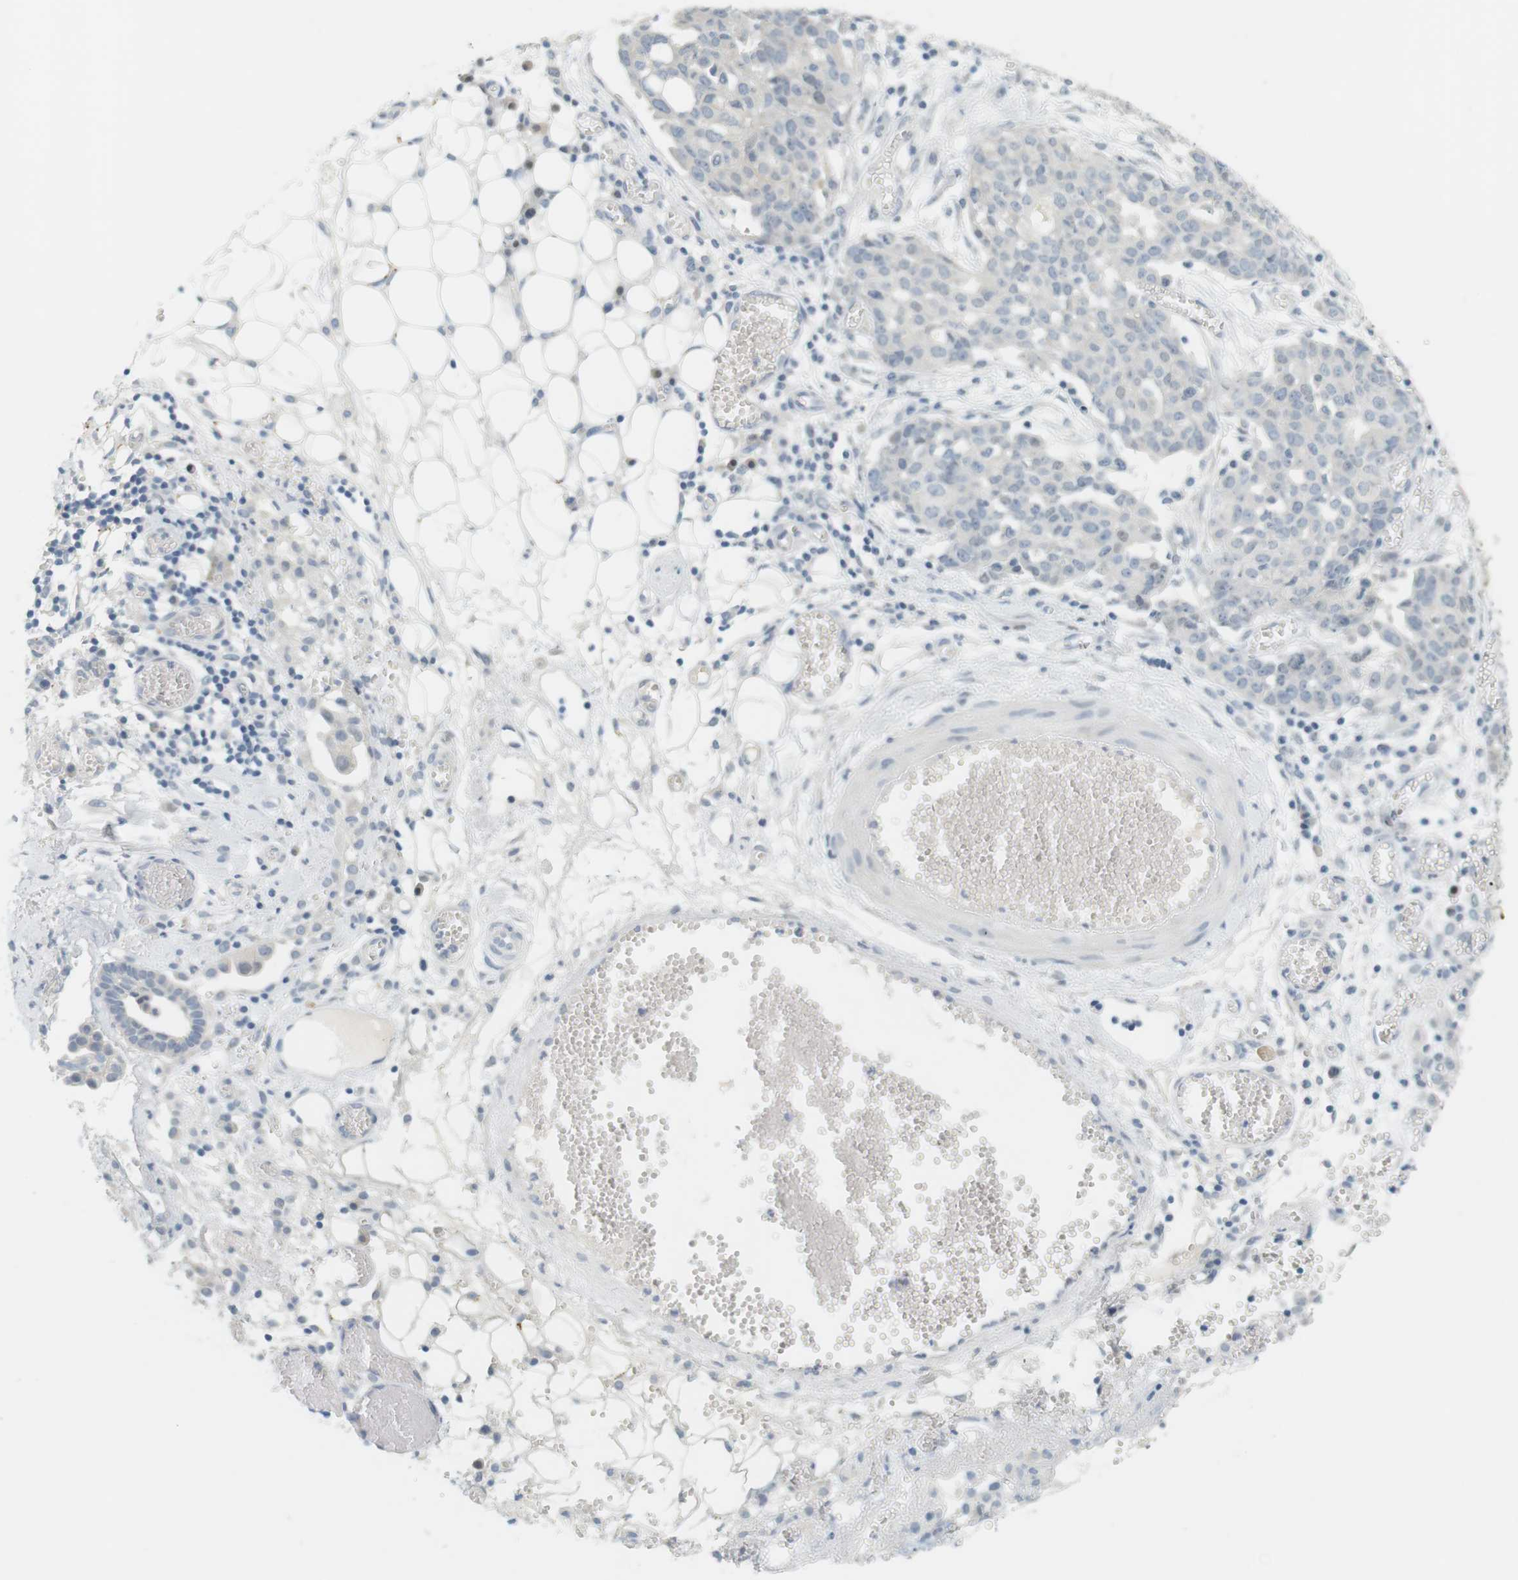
{"staining": {"intensity": "negative", "quantity": "none", "location": "none"}, "tissue": "ovarian cancer", "cell_type": "Tumor cells", "image_type": "cancer", "snomed": [{"axis": "morphology", "description": "Cystadenocarcinoma, serous, NOS"}, {"axis": "topography", "description": "Soft tissue"}, {"axis": "topography", "description": "Ovary"}], "caption": "Serous cystadenocarcinoma (ovarian) was stained to show a protein in brown. There is no significant positivity in tumor cells. (Immunohistochemistry (ihc), brightfield microscopy, high magnification).", "gene": "CREB3L2", "patient": {"sex": "female", "age": 57}}